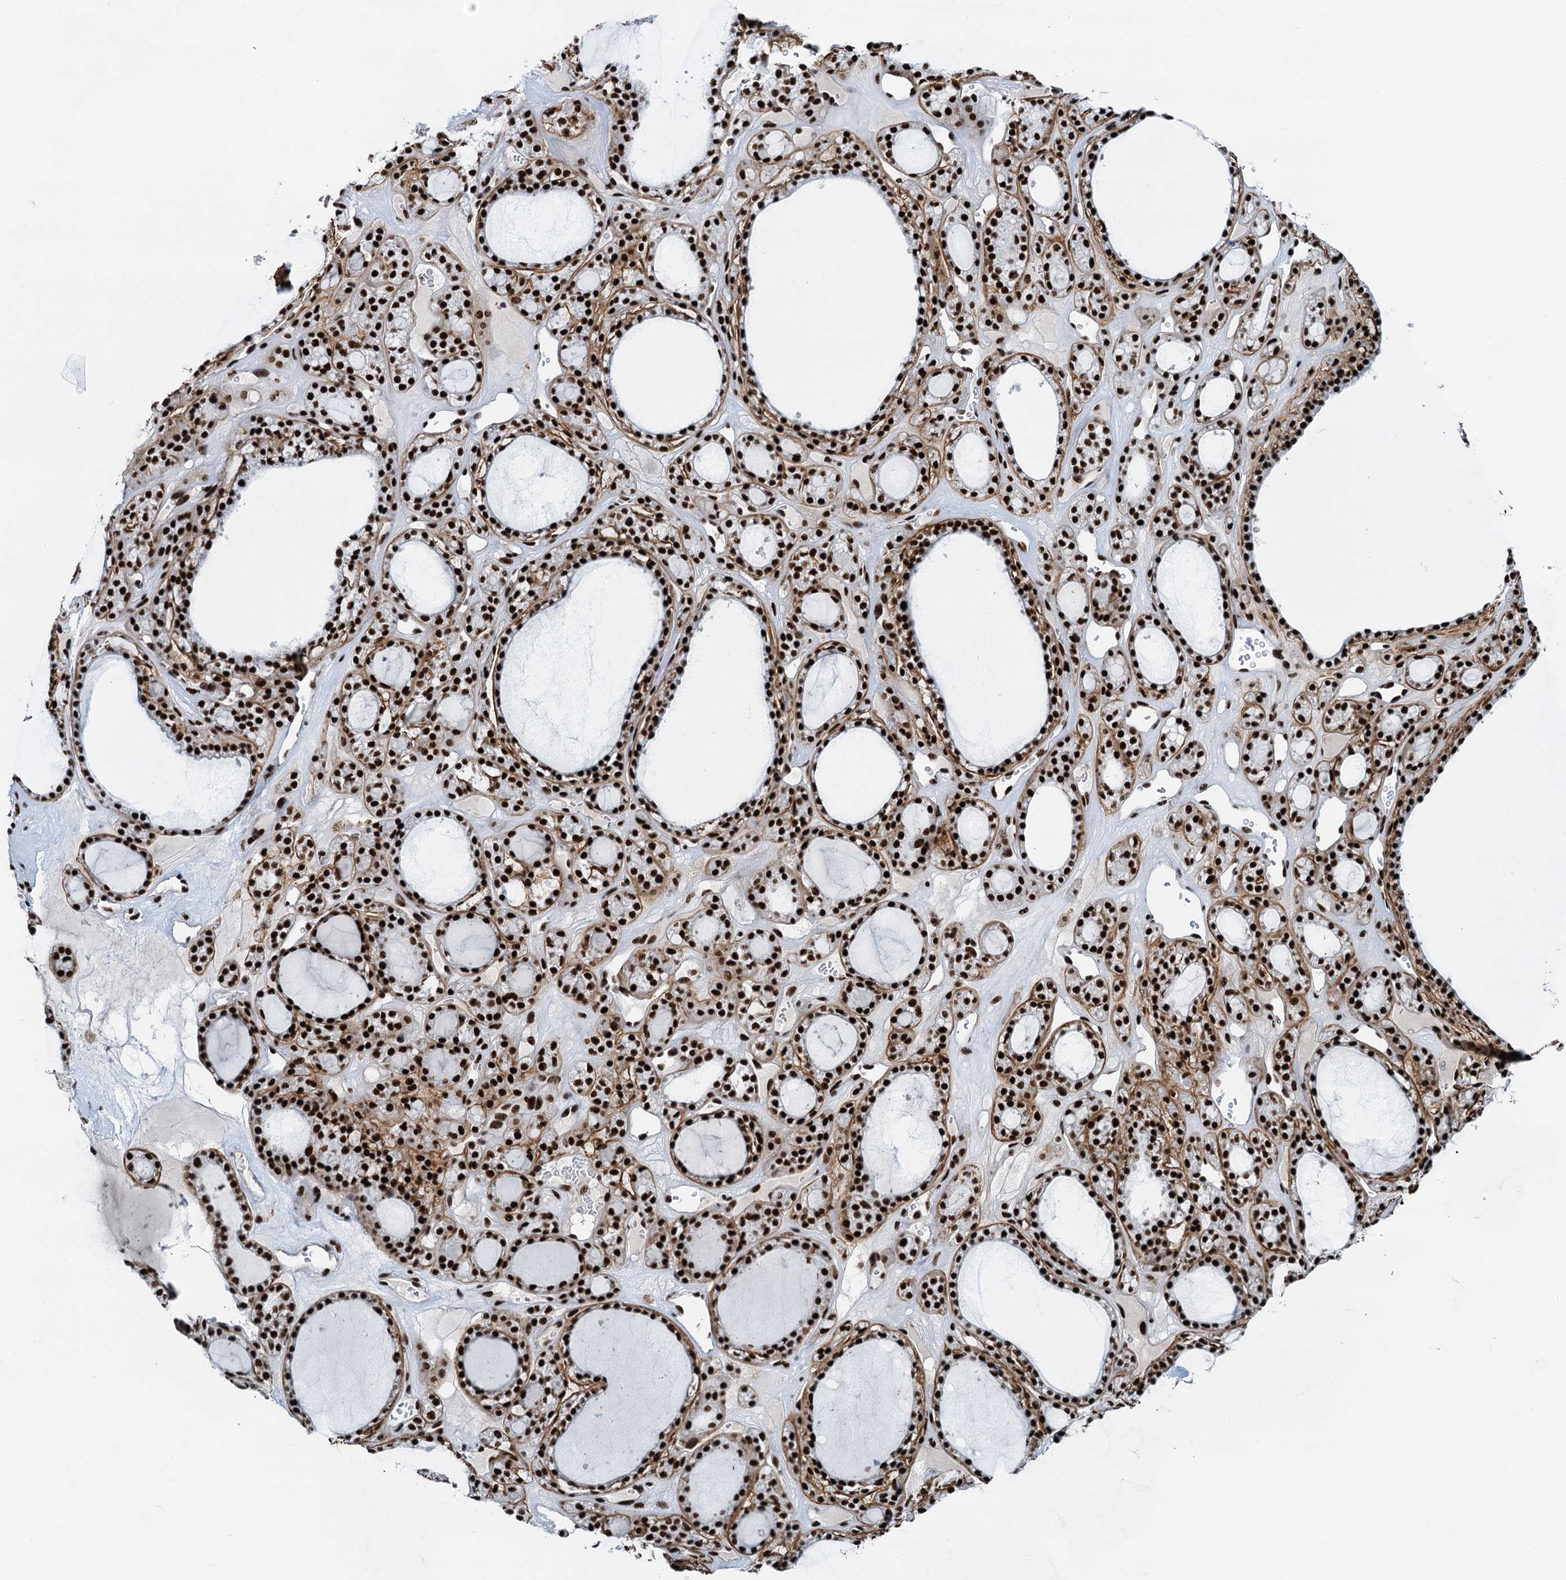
{"staining": {"intensity": "strong", "quantity": ">75%", "location": "nuclear"}, "tissue": "thyroid gland", "cell_type": "Glandular cells", "image_type": "normal", "snomed": [{"axis": "morphology", "description": "Normal tissue, NOS"}, {"axis": "topography", "description": "Thyroid gland"}], "caption": "Normal thyroid gland reveals strong nuclear expression in approximately >75% of glandular cells.", "gene": "RBM26", "patient": {"sex": "female", "age": 28}}